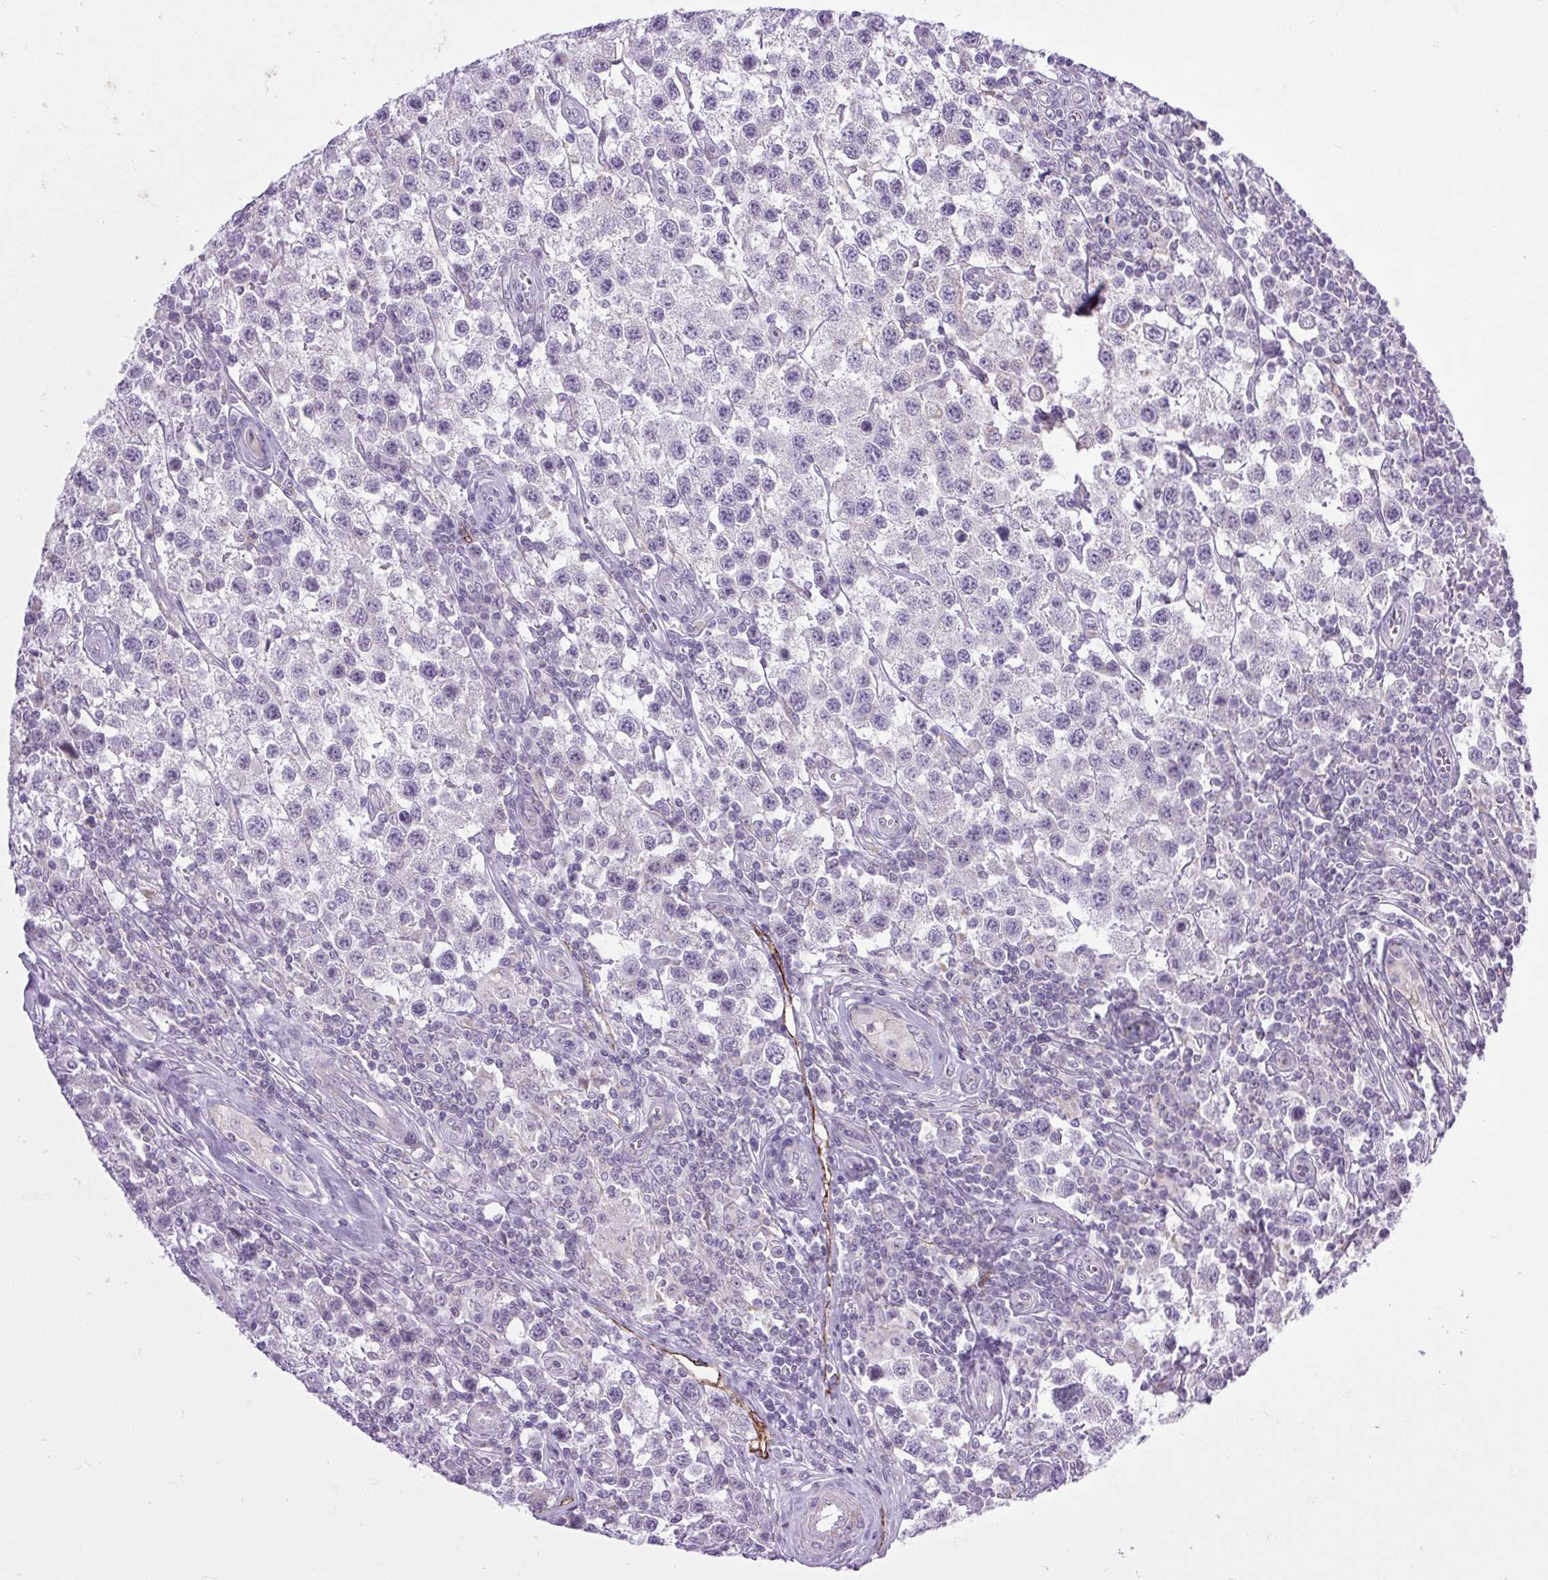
{"staining": {"intensity": "negative", "quantity": "none", "location": "none"}, "tissue": "testis cancer", "cell_type": "Tumor cells", "image_type": "cancer", "snomed": [{"axis": "morphology", "description": "Seminoma, NOS"}, {"axis": "topography", "description": "Testis"}], "caption": "DAB immunohistochemical staining of human seminoma (testis) displays no significant staining in tumor cells. (DAB (3,3'-diaminobenzidine) immunohistochemistry visualized using brightfield microscopy, high magnification).", "gene": "RNASE10", "patient": {"sex": "male", "age": 34}}